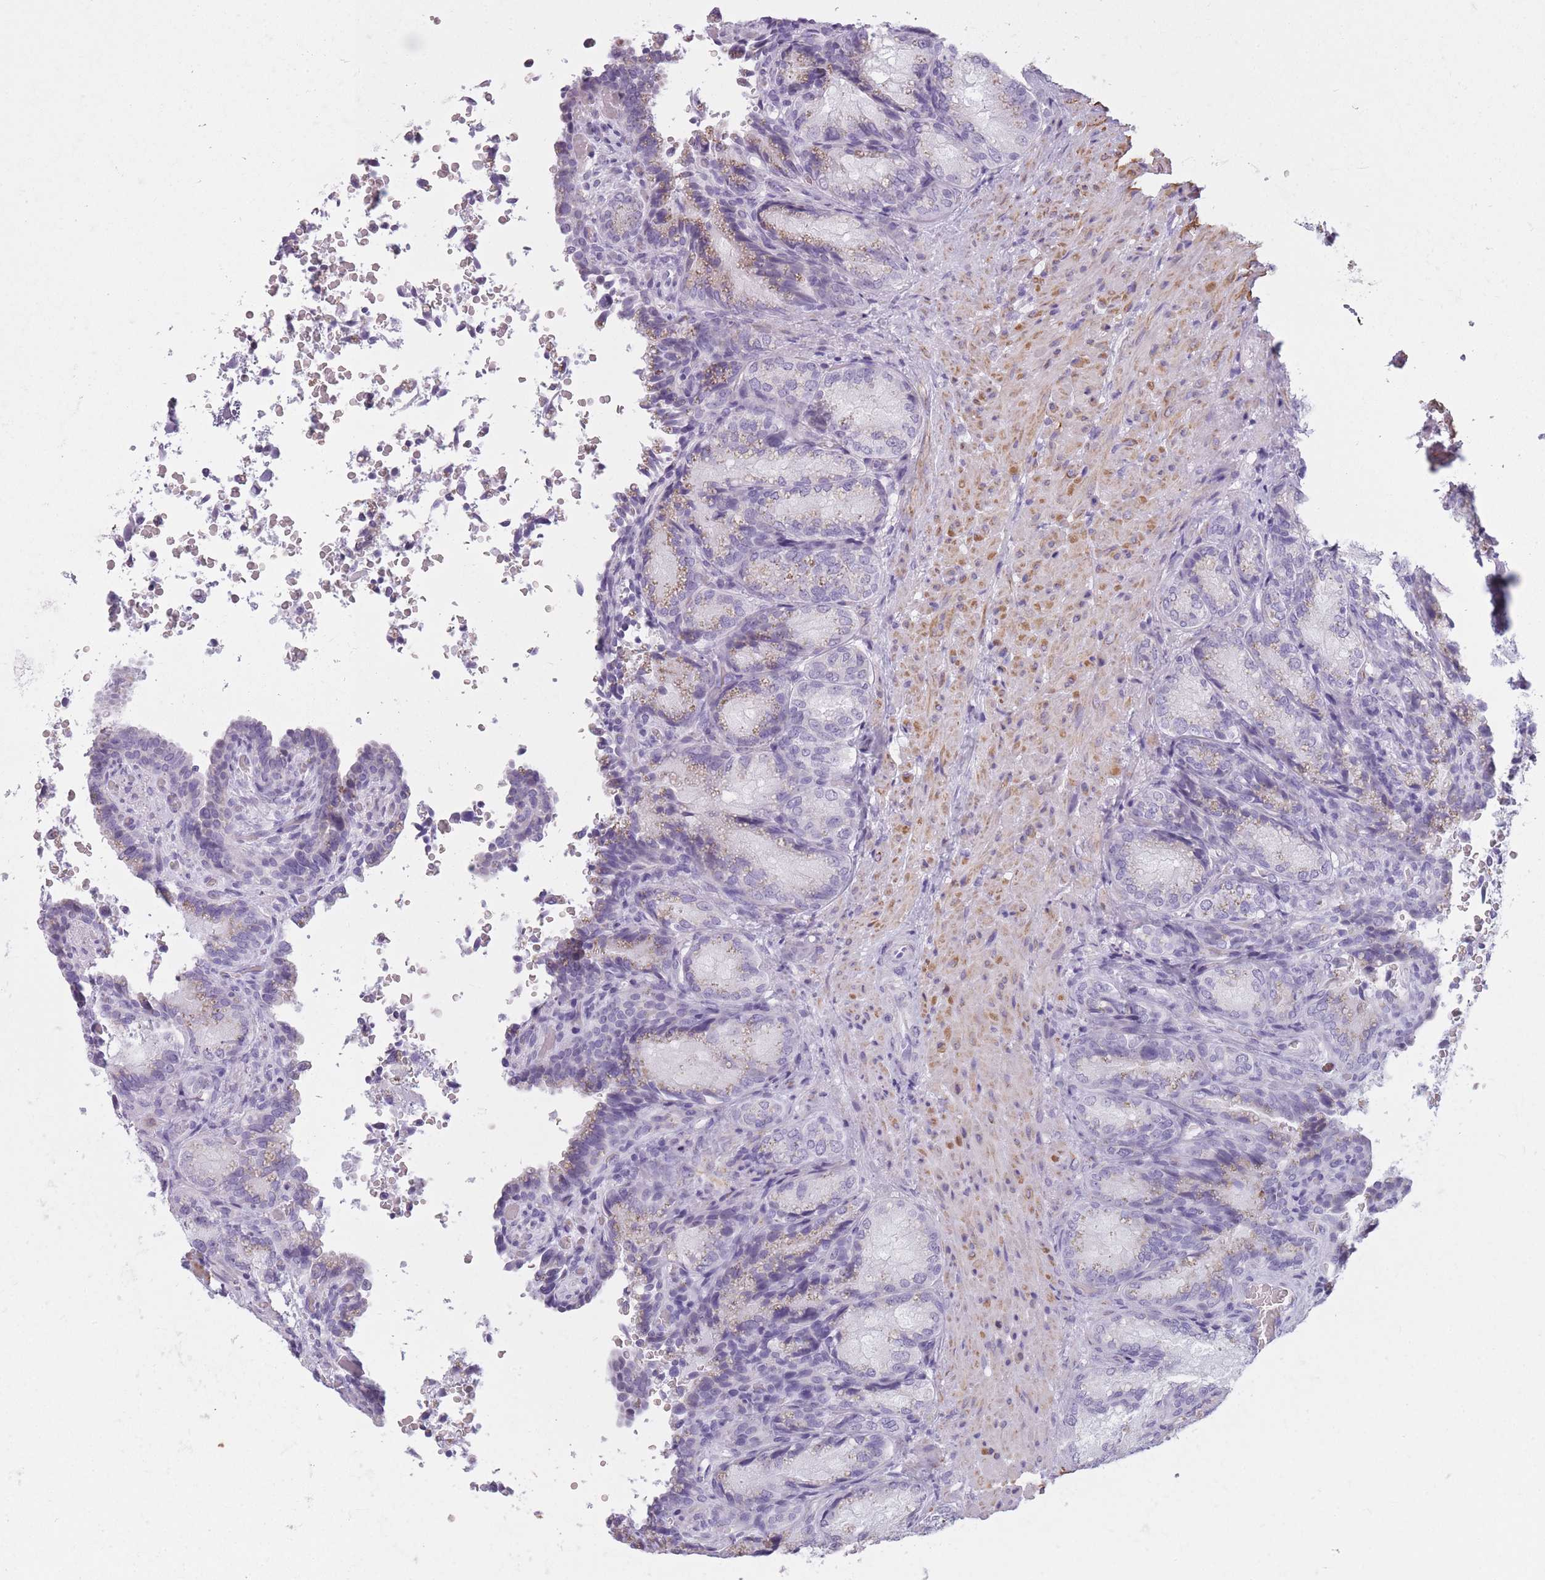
{"staining": {"intensity": "negative", "quantity": "none", "location": "none"}, "tissue": "seminal vesicle", "cell_type": "Glandular cells", "image_type": "normal", "snomed": [{"axis": "morphology", "description": "Normal tissue, NOS"}, {"axis": "topography", "description": "Seminal veicle"}], "caption": "DAB immunohistochemical staining of unremarkable seminal vesicle exhibits no significant positivity in glandular cells. Brightfield microscopy of immunohistochemistry stained with DAB (3,3'-diaminobenzidine) (brown) and hematoxylin (blue), captured at high magnification.", "gene": "GOLGA6A", "patient": {"sex": "male", "age": 58}}